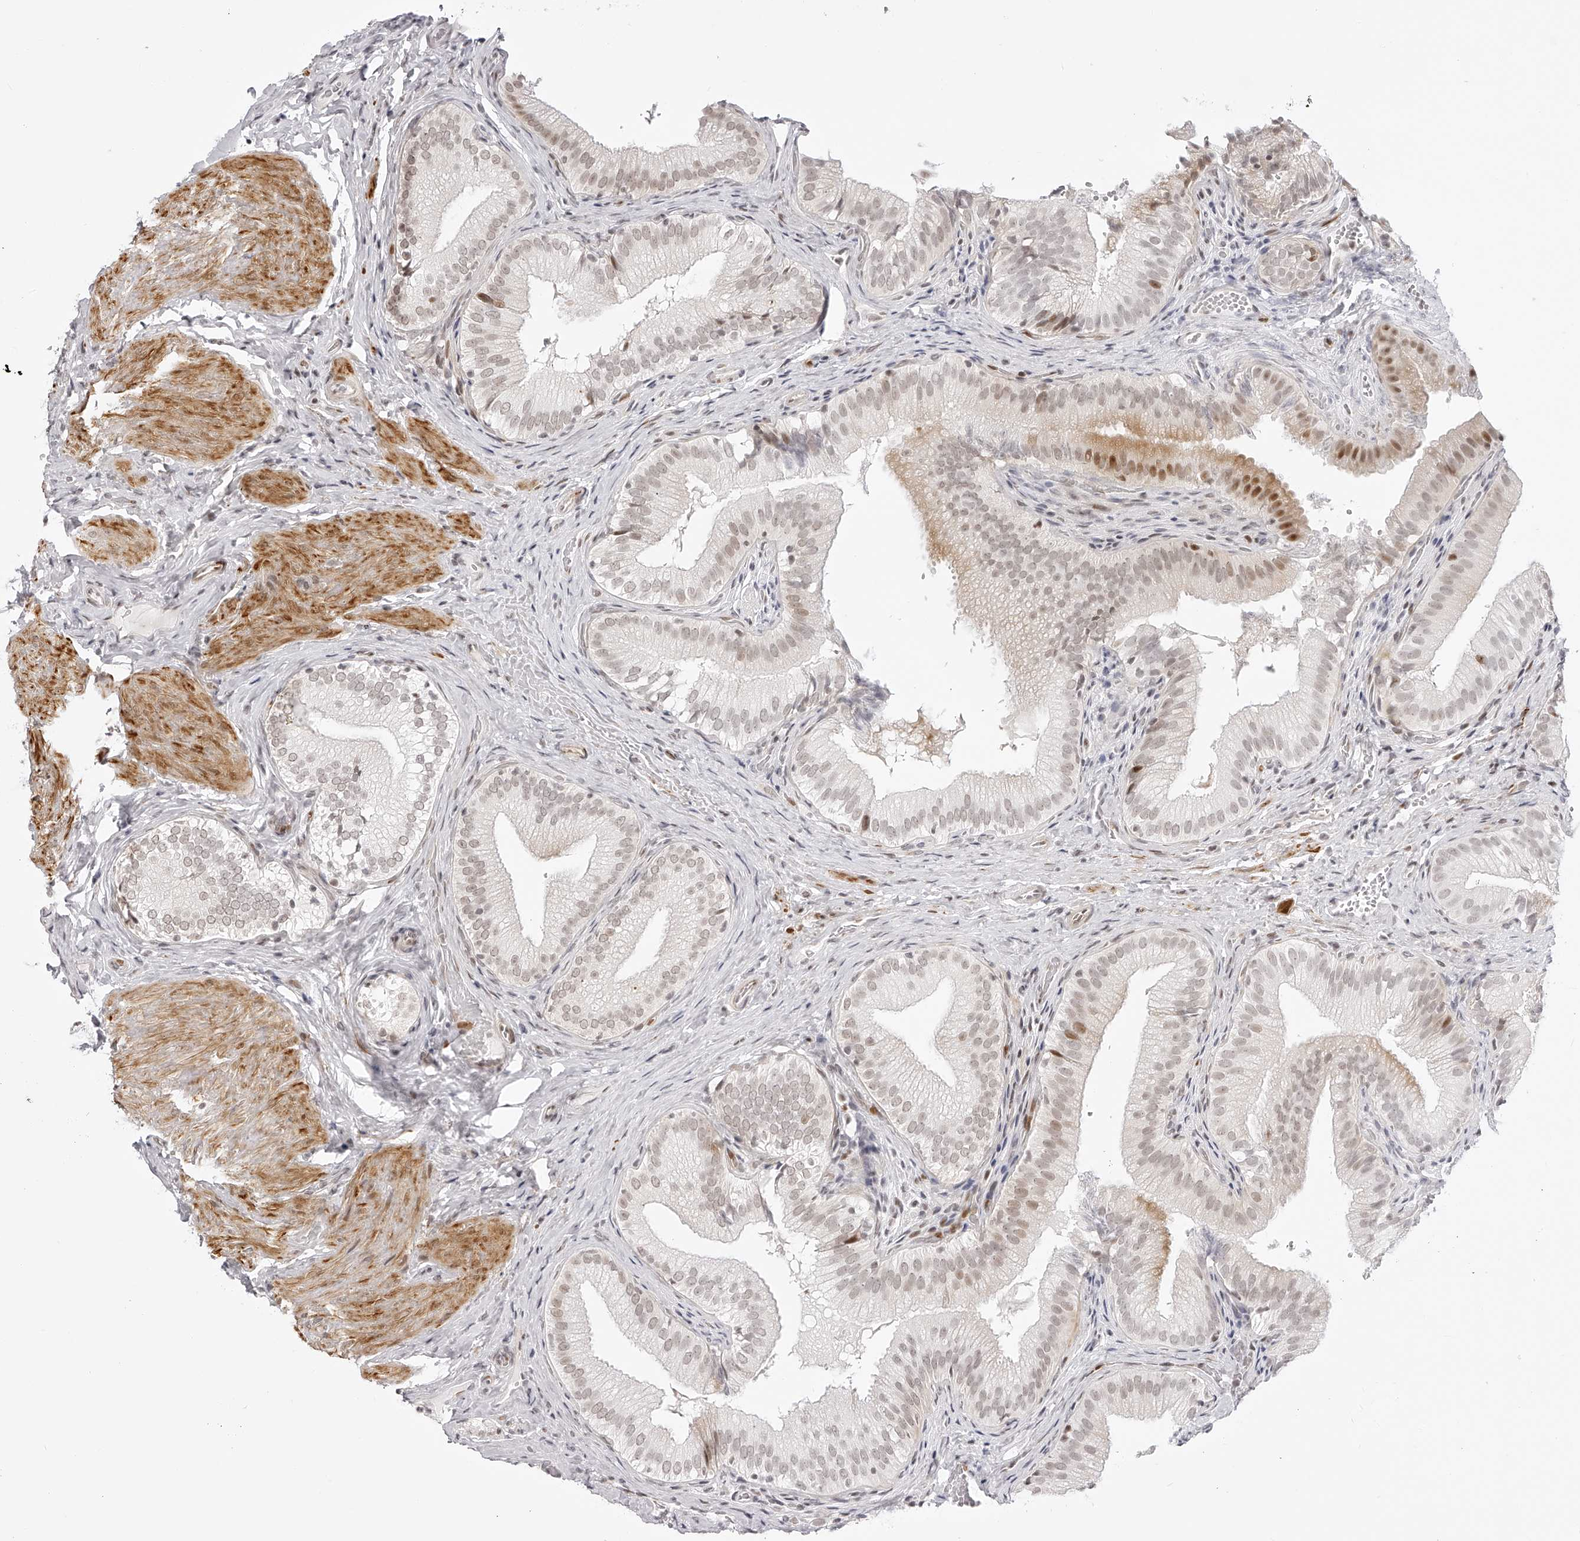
{"staining": {"intensity": "moderate", "quantity": "<25%", "location": "cytoplasmic/membranous,nuclear"}, "tissue": "gallbladder", "cell_type": "Glandular cells", "image_type": "normal", "snomed": [{"axis": "morphology", "description": "Normal tissue, NOS"}, {"axis": "topography", "description": "Gallbladder"}], "caption": "Glandular cells demonstrate low levels of moderate cytoplasmic/membranous,nuclear staining in about <25% of cells in benign human gallbladder. (DAB IHC, brown staining for protein, blue staining for nuclei).", "gene": "PLEKHG1", "patient": {"sex": "female", "age": 30}}